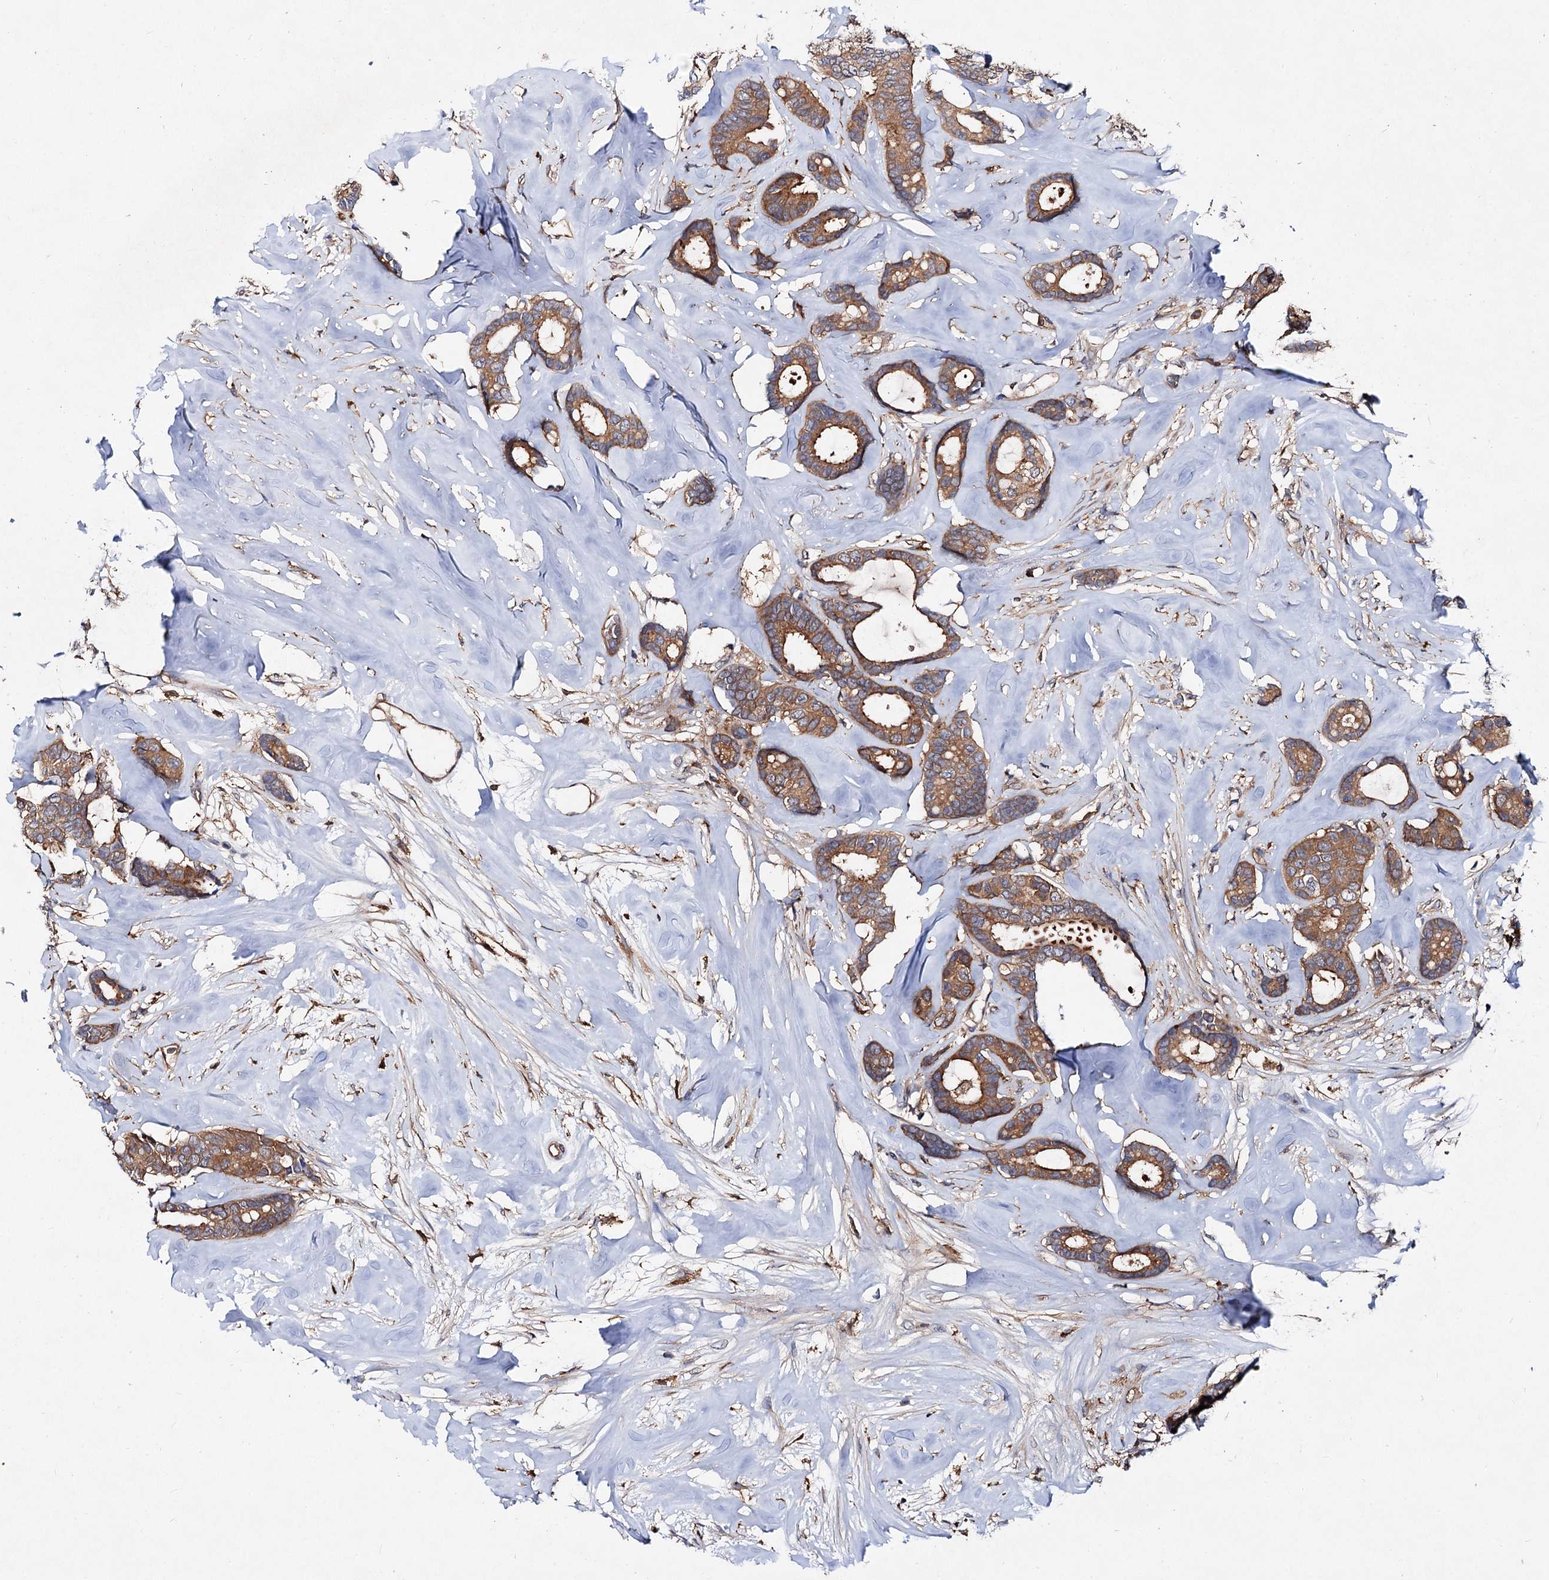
{"staining": {"intensity": "moderate", "quantity": ">75%", "location": "cytoplasmic/membranous"}, "tissue": "breast cancer", "cell_type": "Tumor cells", "image_type": "cancer", "snomed": [{"axis": "morphology", "description": "Duct carcinoma"}, {"axis": "topography", "description": "Breast"}], "caption": "Protein staining by IHC reveals moderate cytoplasmic/membranous staining in approximately >75% of tumor cells in breast intraductal carcinoma. (IHC, brightfield microscopy, high magnification).", "gene": "VPS29", "patient": {"sex": "female", "age": 87}}